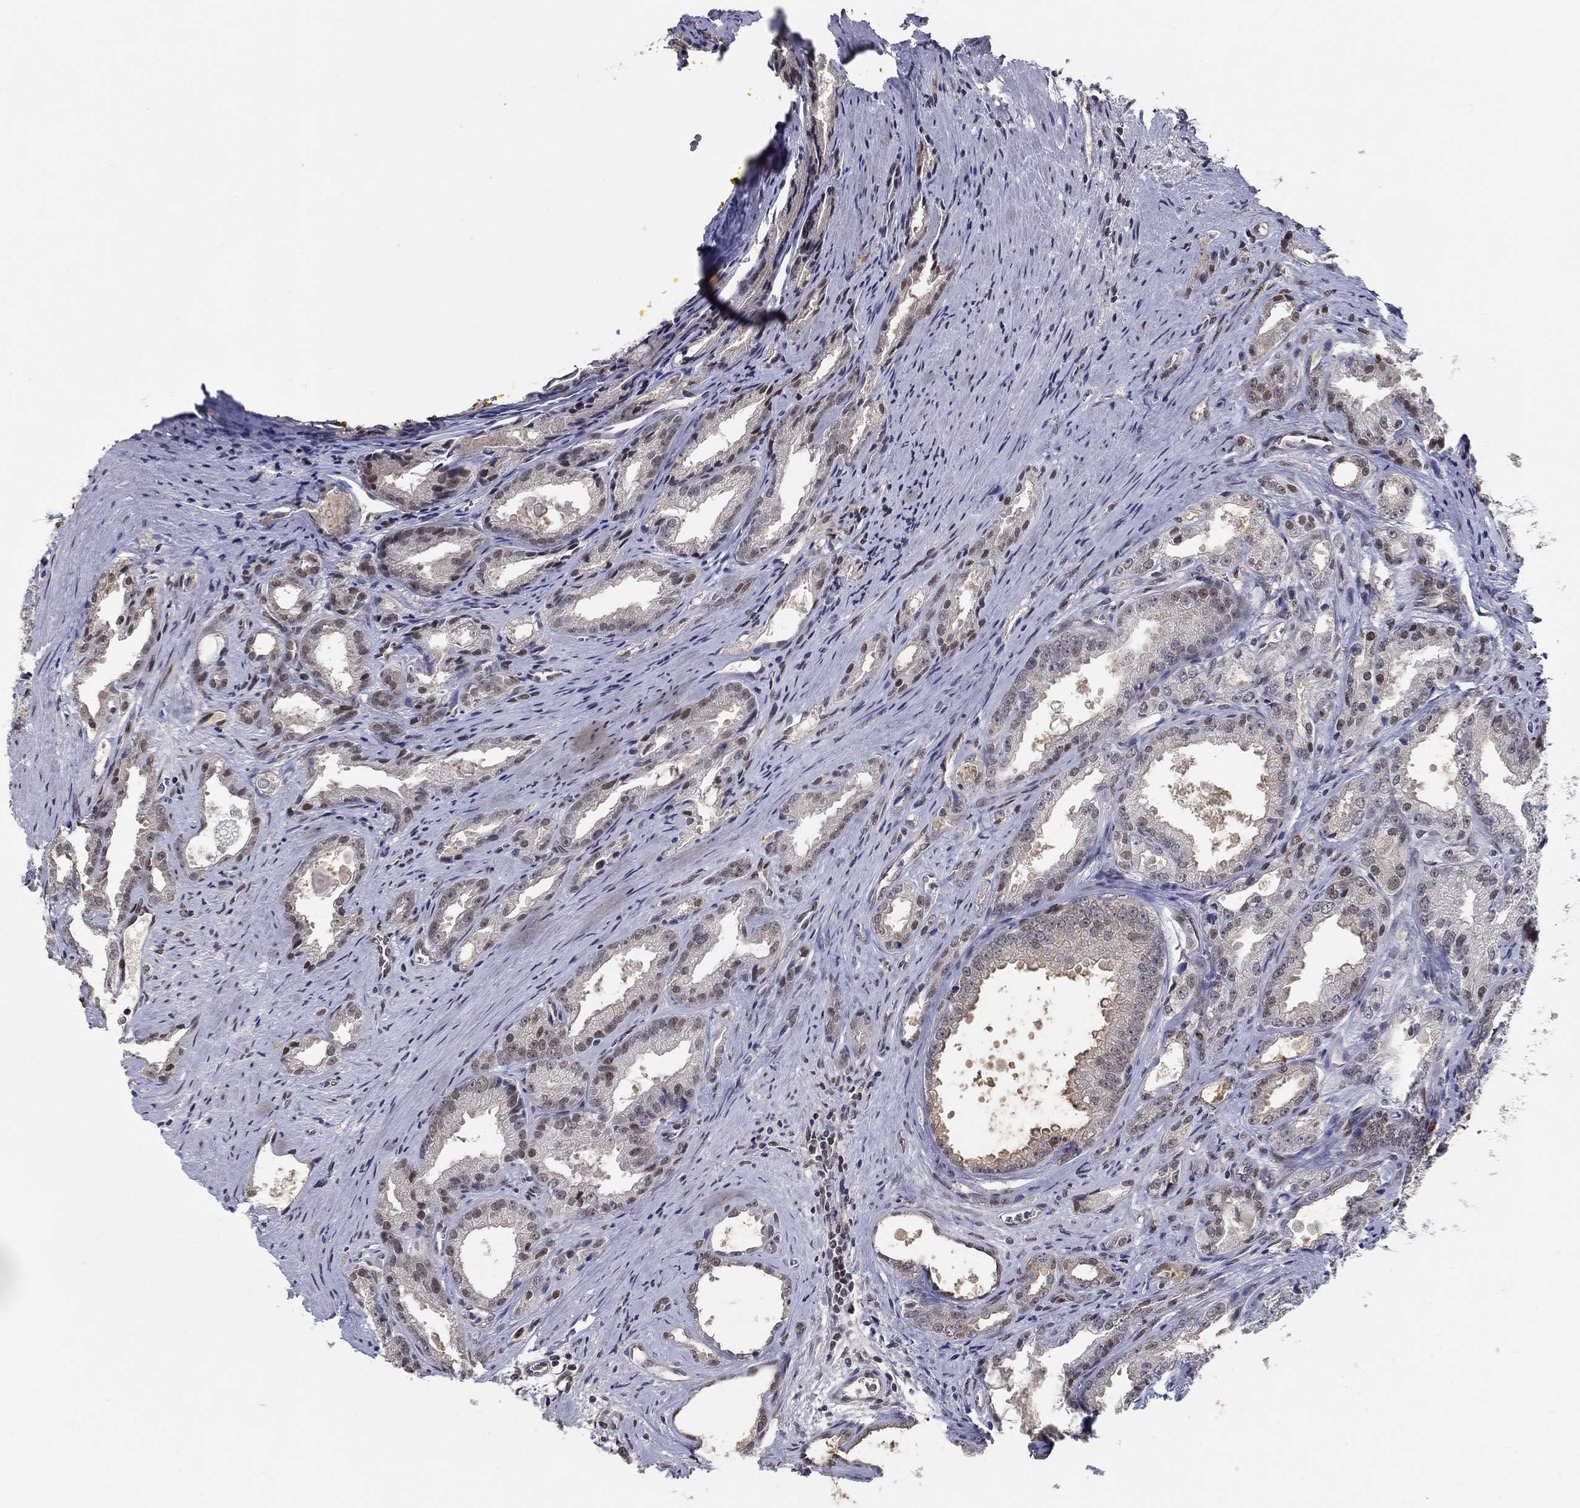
{"staining": {"intensity": "weak", "quantity": "<25%", "location": "cytoplasmic/membranous"}, "tissue": "prostate cancer", "cell_type": "Tumor cells", "image_type": "cancer", "snomed": [{"axis": "morphology", "description": "Adenocarcinoma, NOS"}, {"axis": "morphology", "description": "Adenocarcinoma, High grade"}, {"axis": "topography", "description": "Prostate"}], "caption": "Human adenocarcinoma (prostate) stained for a protein using immunohistochemistry (IHC) exhibits no positivity in tumor cells.", "gene": "CENPE", "patient": {"sex": "male", "age": 70}}